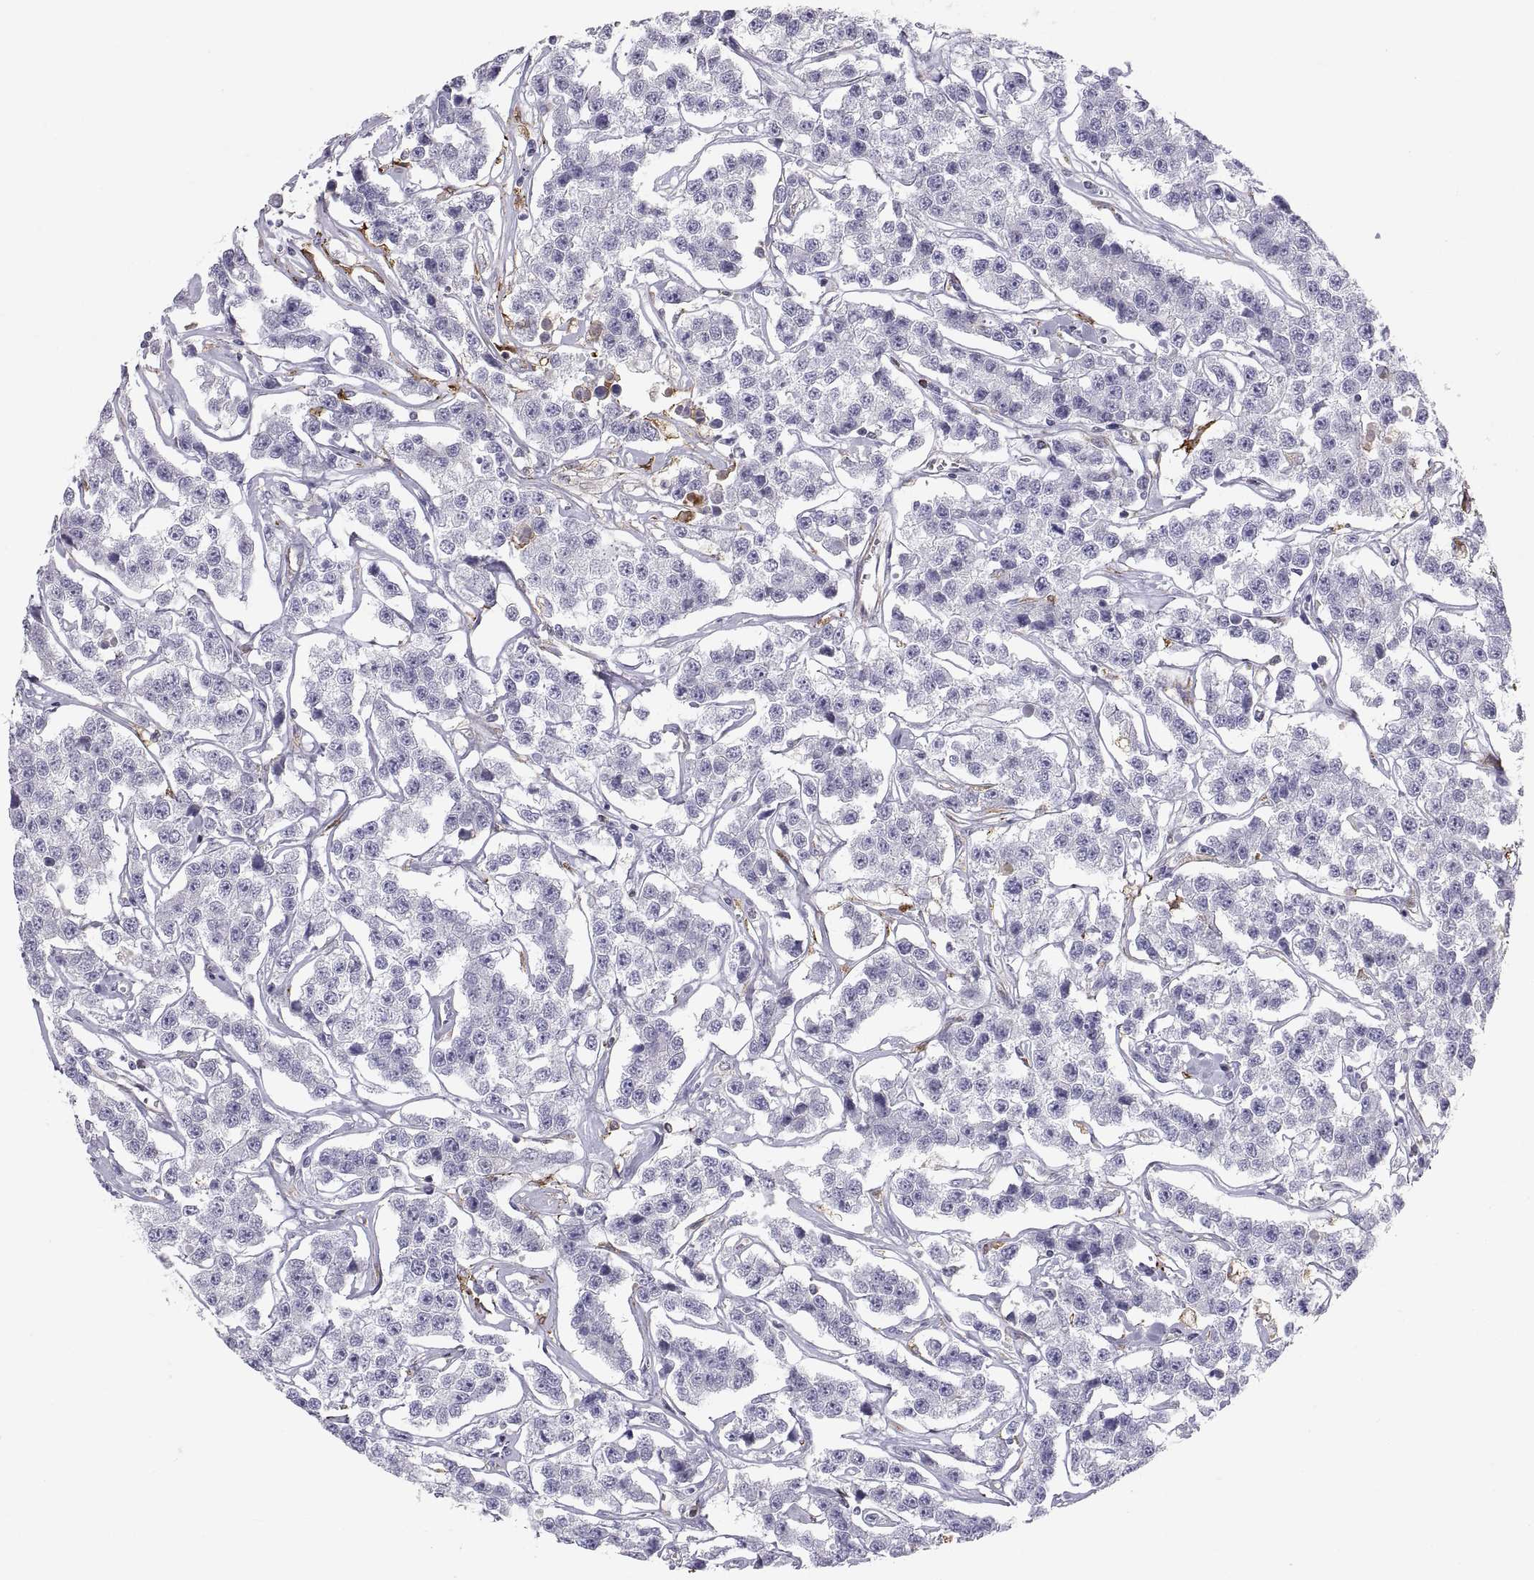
{"staining": {"intensity": "negative", "quantity": "none", "location": "none"}, "tissue": "testis cancer", "cell_type": "Tumor cells", "image_type": "cancer", "snomed": [{"axis": "morphology", "description": "Seminoma, NOS"}, {"axis": "topography", "description": "Testis"}], "caption": "DAB immunohistochemical staining of testis cancer (seminoma) shows no significant expression in tumor cells.", "gene": "ERO1A", "patient": {"sex": "male", "age": 59}}